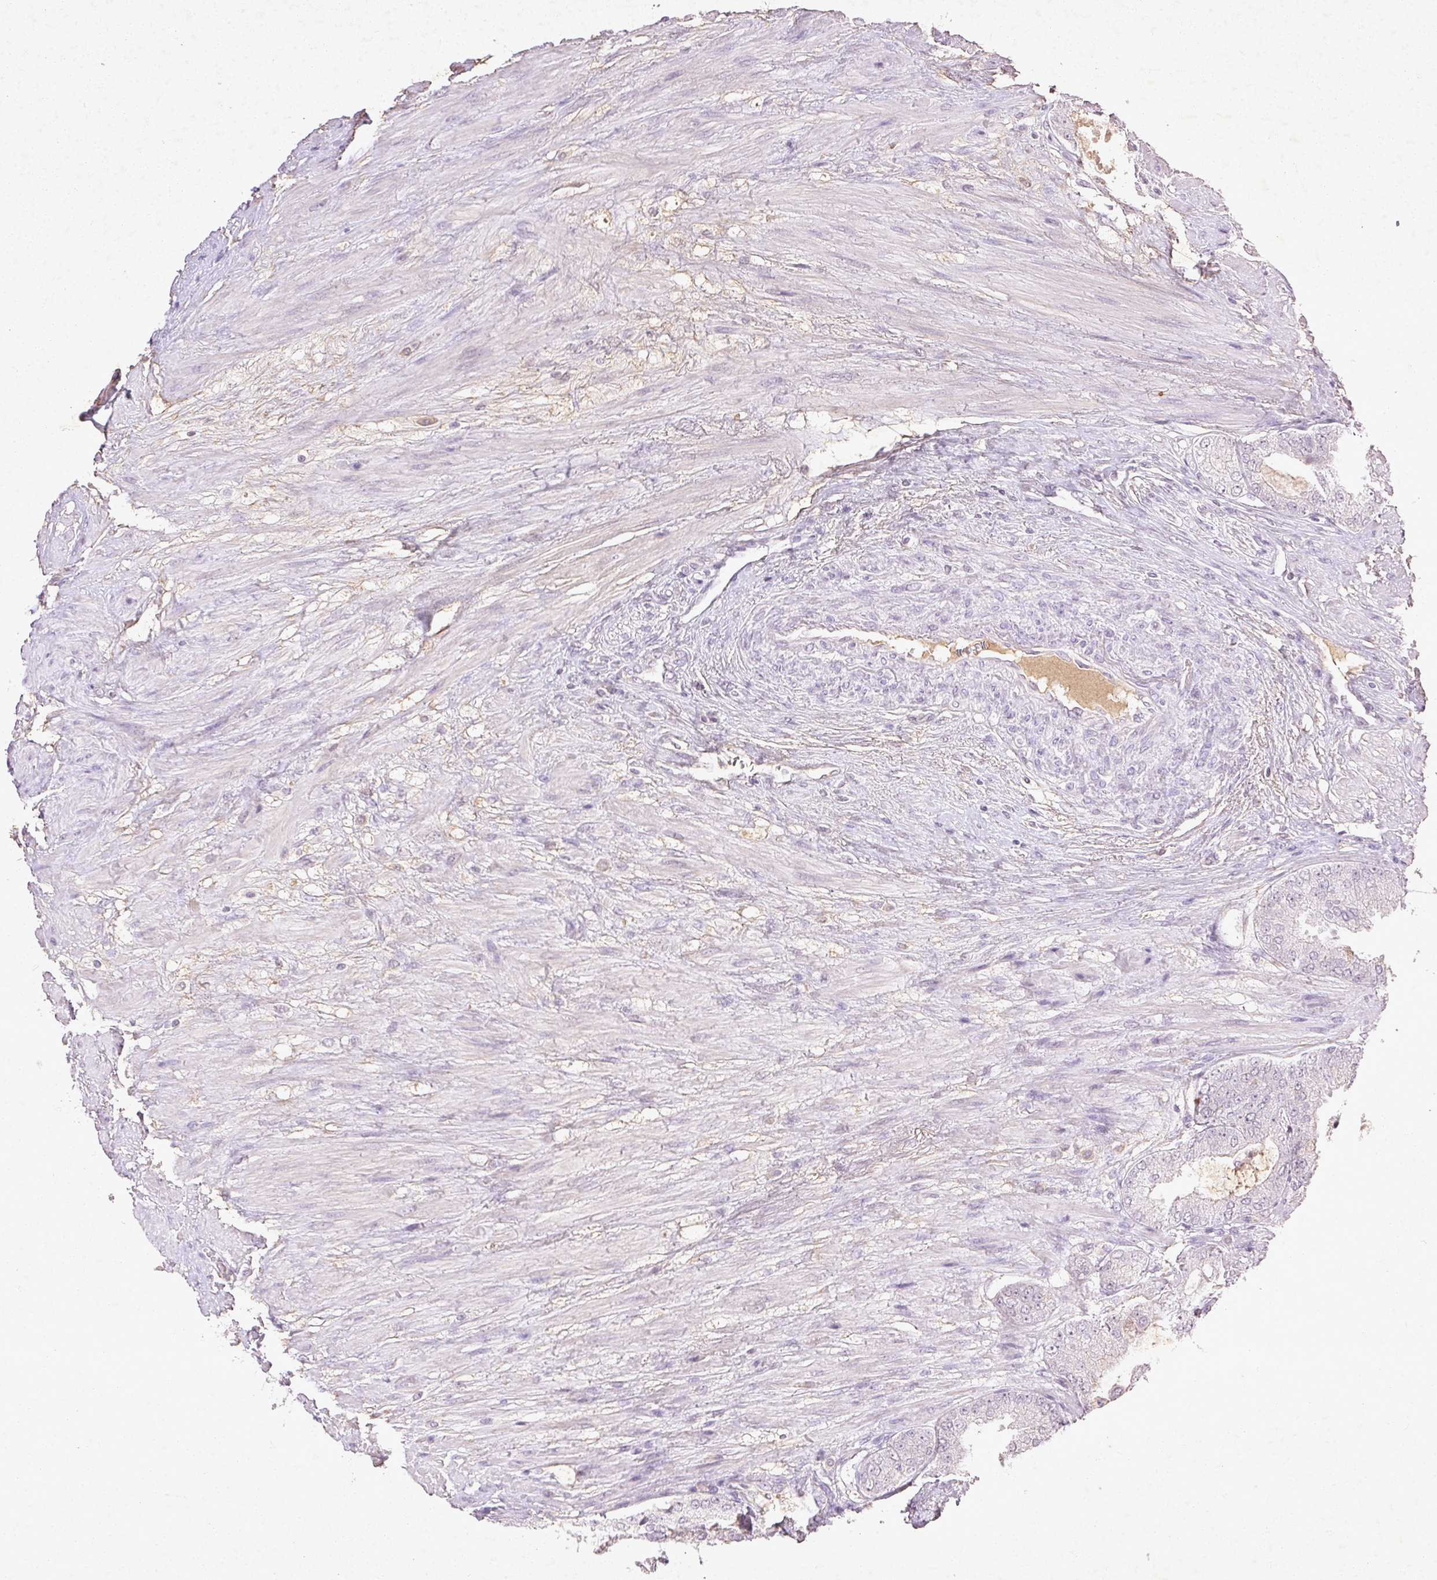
{"staining": {"intensity": "negative", "quantity": "none", "location": "none"}, "tissue": "prostate cancer", "cell_type": "Tumor cells", "image_type": "cancer", "snomed": [{"axis": "morphology", "description": "Adenocarcinoma, High grade"}, {"axis": "topography", "description": "Prostate"}], "caption": "Tumor cells are negative for protein expression in human prostate cancer.", "gene": "FAM168B", "patient": {"sex": "male", "age": 71}}